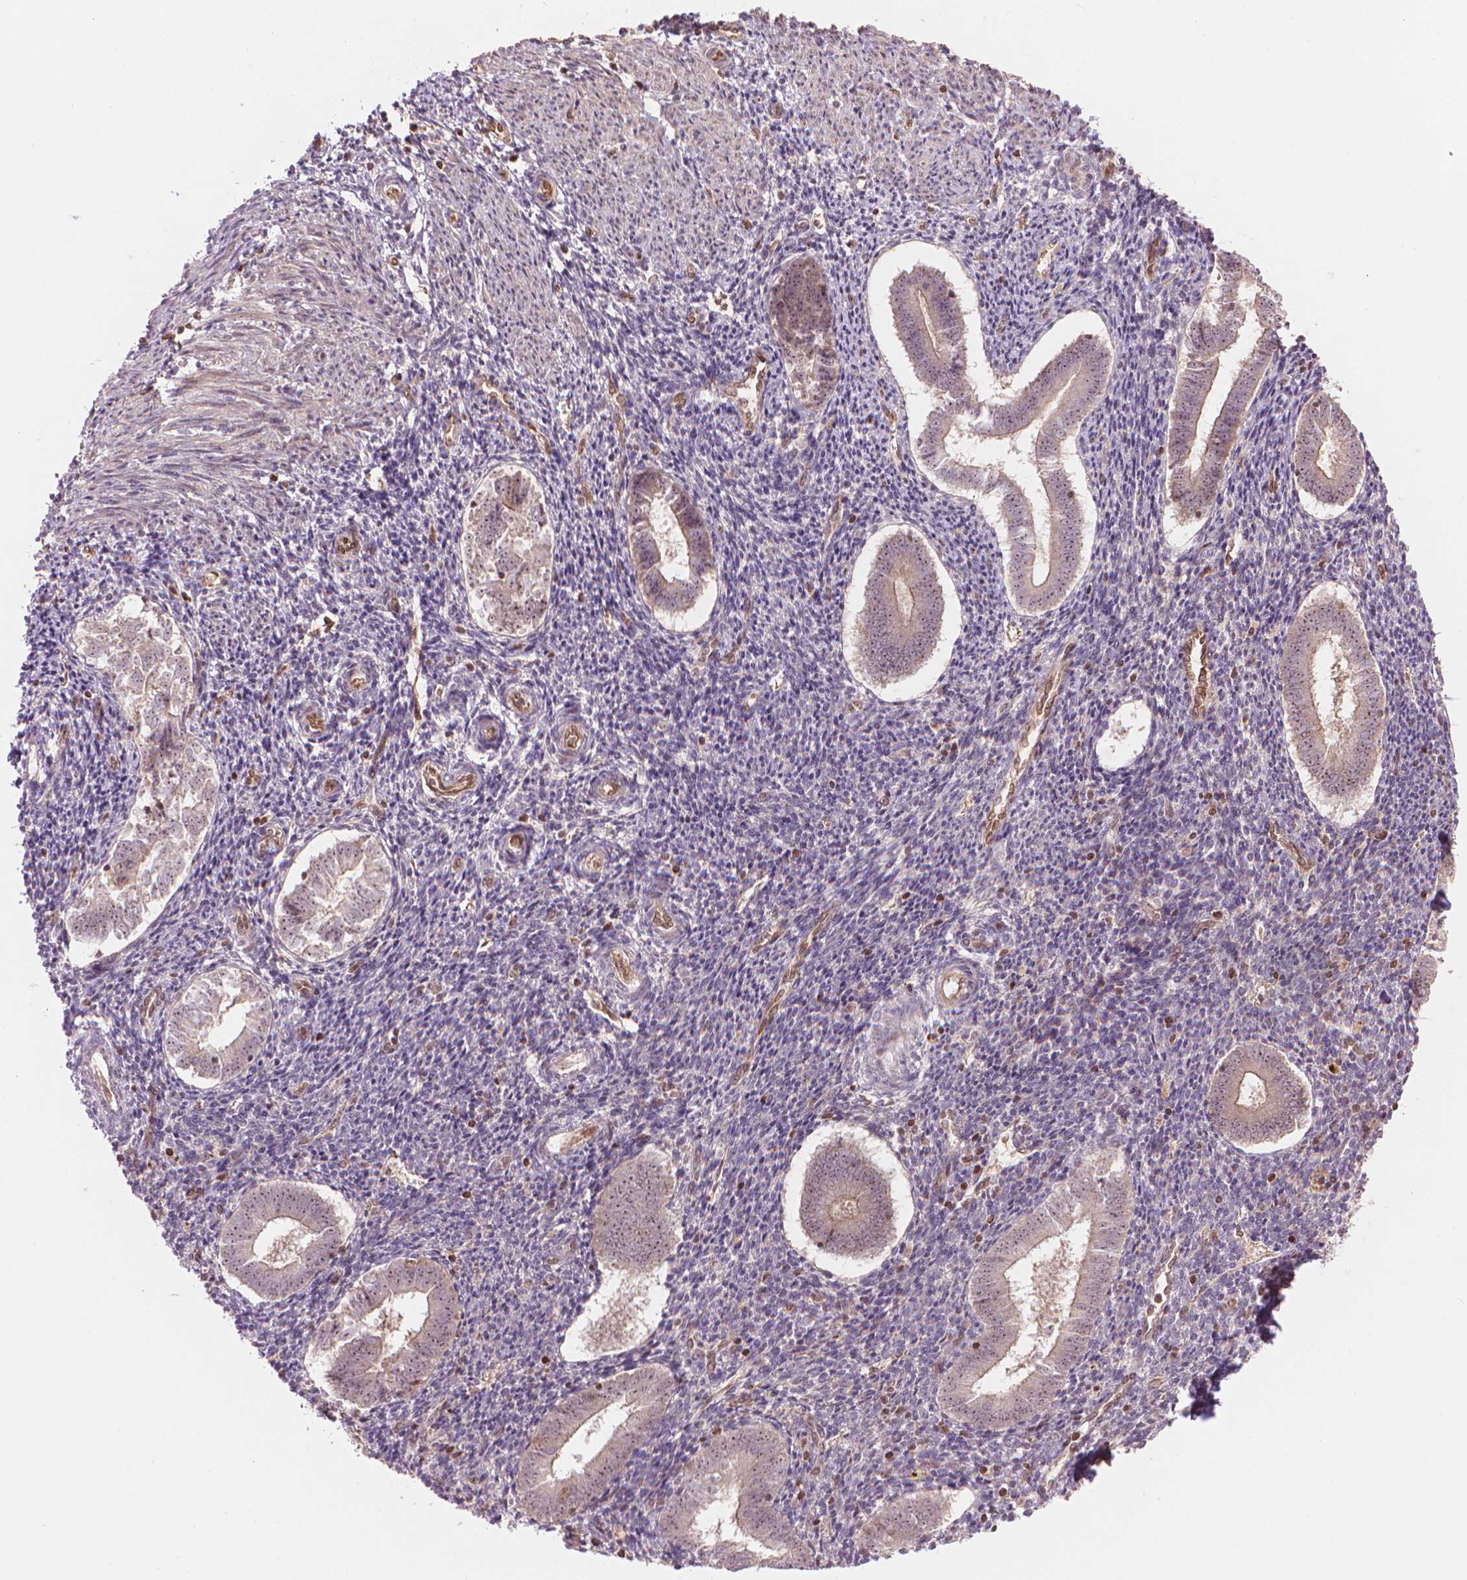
{"staining": {"intensity": "negative", "quantity": "none", "location": "none"}, "tissue": "endometrium", "cell_type": "Cells in endometrial stroma", "image_type": "normal", "snomed": [{"axis": "morphology", "description": "Normal tissue, NOS"}, {"axis": "topography", "description": "Endometrium"}], "caption": "DAB (3,3'-diaminobenzidine) immunohistochemical staining of benign endometrium displays no significant positivity in cells in endometrial stroma. Nuclei are stained in blue.", "gene": "SMC2", "patient": {"sex": "female", "age": 25}}